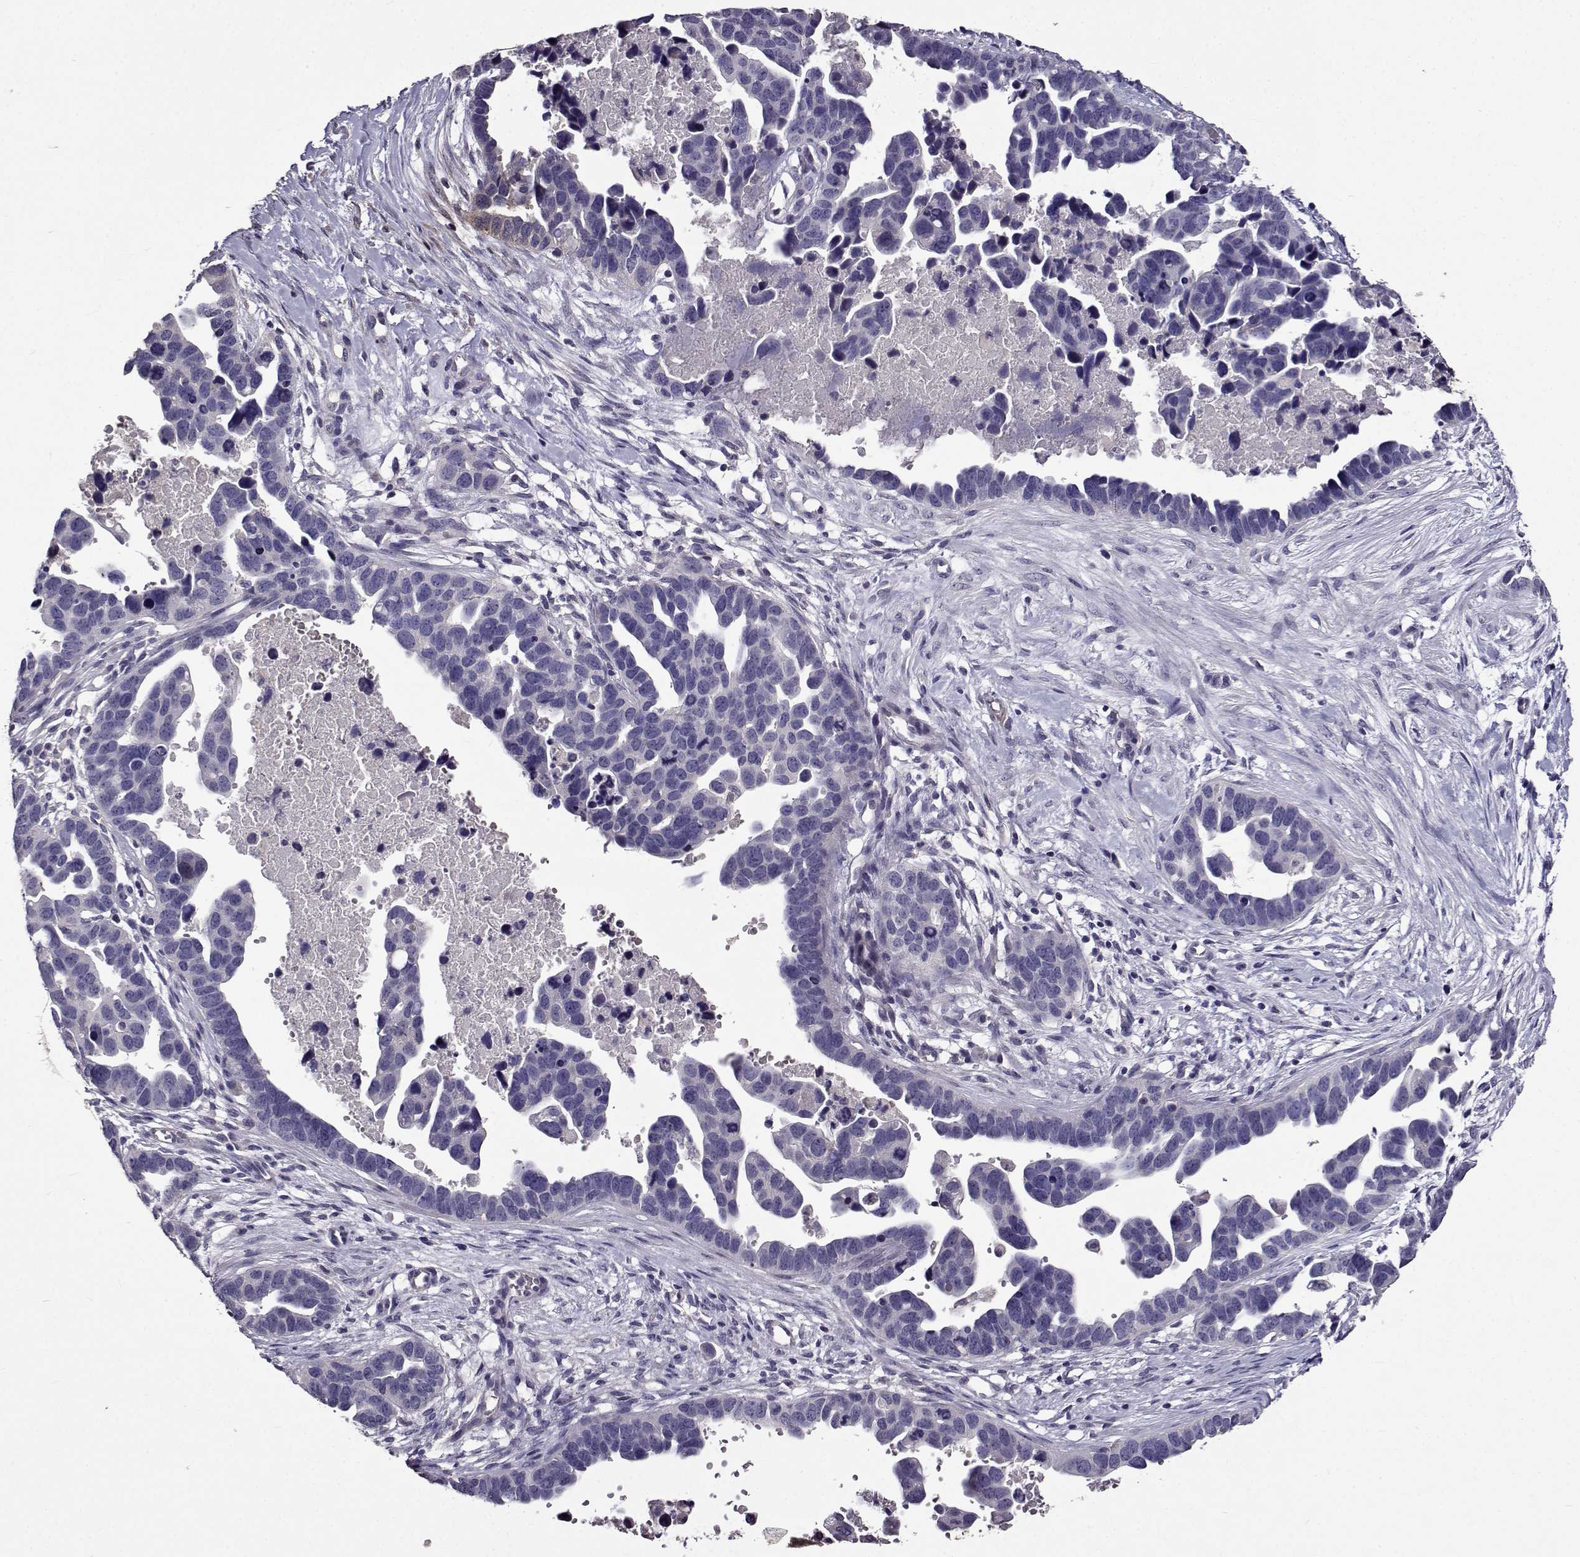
{"staining": {"intensity": "negative", "quantity": "none", "location": "none"}, "tissue": "ovarian cancer", "cell_type": "Tumor cells", "image_type": "cancer", "snomed": [{"axis": "morphology", "description": "Cystadenocarcinoma, serous, NOS"}, {"axis": "topography", "description": "Ovary"}], "caption": "Immunohistochemistry micrograph of human ovarian serous cystadenocarcinoma stained for a protein (brown), which reveals no positivity in tumor cells.", "gene": "PAEP", "patient": {"sex": "female", "age": 54}}